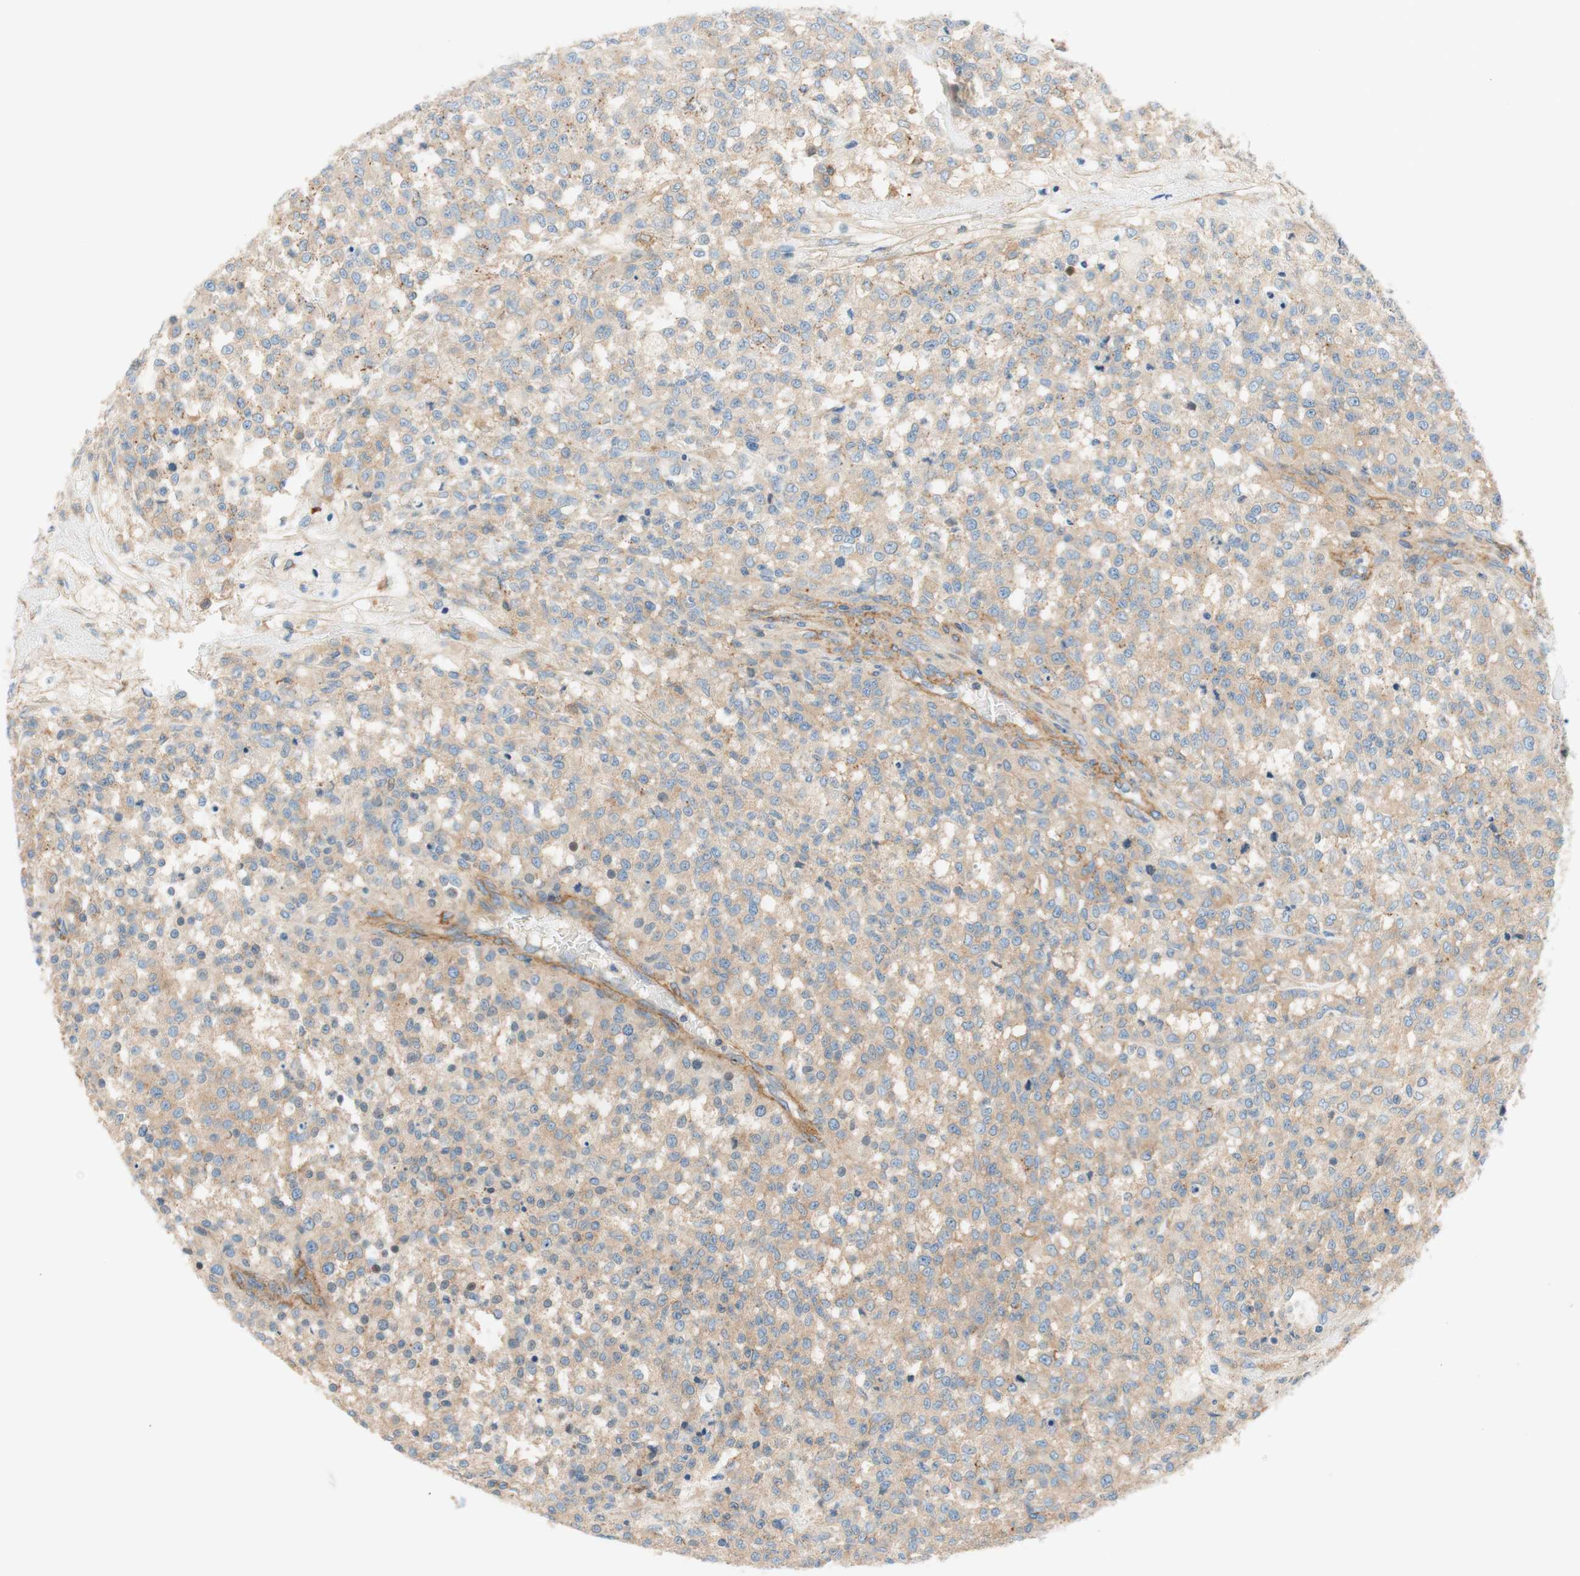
{"staining": {"intensity": "weak", "quantity": ">75%", "location": "cytoplasmic/membranous"}, "tissue": "testis cancer", "cell_type": "Tumor cells", "image_type": "cancer", "snomed": [{"axis": "morphology", "description": "Seminoma, NOS"}, {"axis": "topography", "description": "Testis"}], "caption": "Immunohistochemical staining of human testis cancer (seminoma) shows weak cytoplasmic/membranous protein staining in about >75% of tumor cells. Immunohistochemistry (ihc) stains the protein in brown and the nuclei are stained blue.", "gene": "VPS26A", "patient": {"sex": "male", "age": 59}}